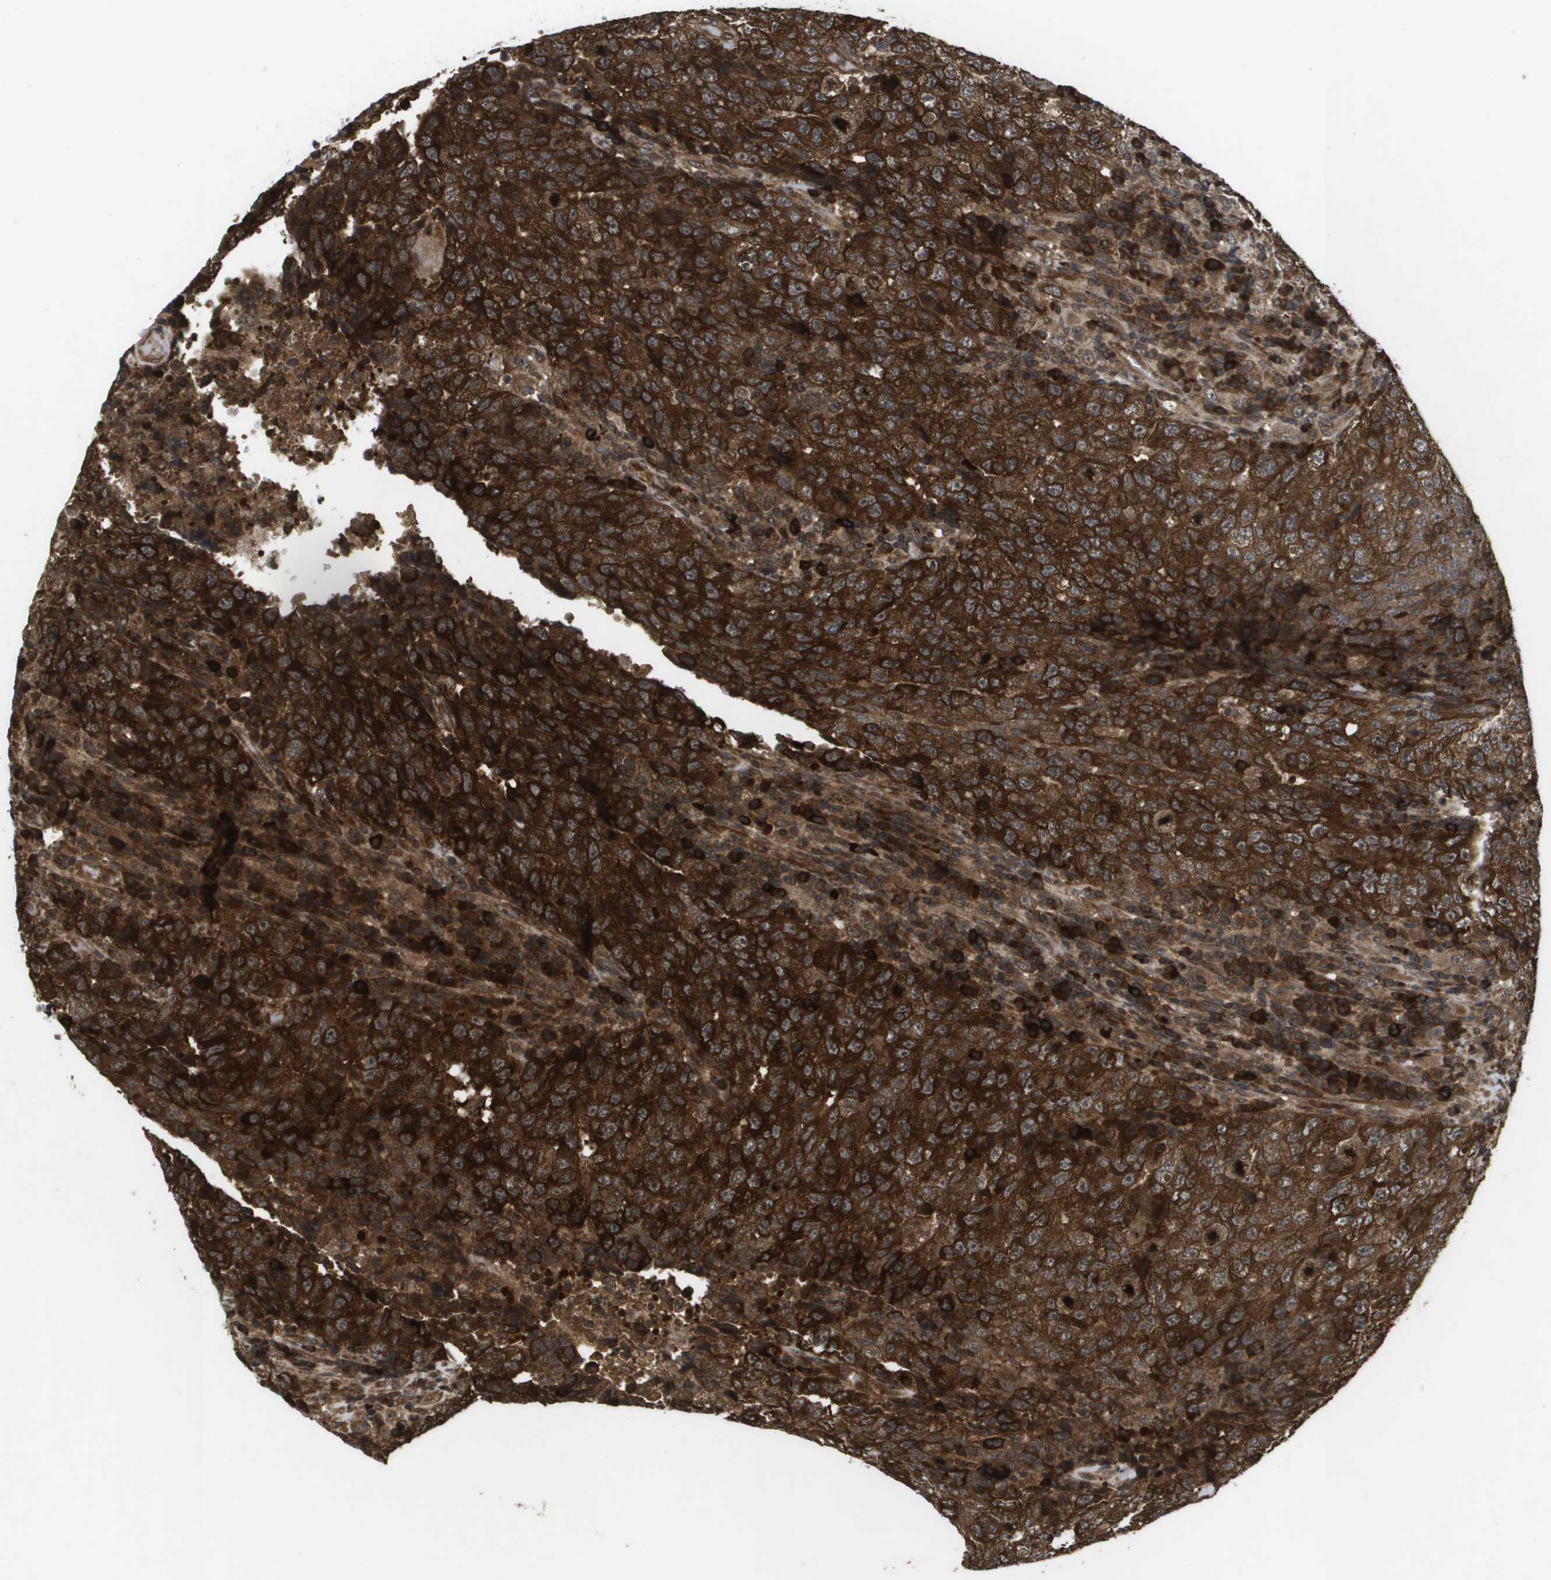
{"staining": {"intensity": "strong", "quantity": ">75%", "location": "cytoplasmic/membranous"}, "tissue": "testis cancer", "cell_type": "Tumor cells", "image_type": "cancer", "snomed": [{"axis": "morphology", "description": "Necrosis, NOS"}, {"axis": "morphology", "description": "Carcinoma, Embryonal, NOS"}, {"axis": "topography", "description": "Testis"}], "caption": "Testis cancer (embryonal carcinoma) tissue displays strong cytoplasmic/membranous staining in approximately >75% of tumor cells", "gene": "KIF11", "patient": {"sex": "male", "age": 19}}